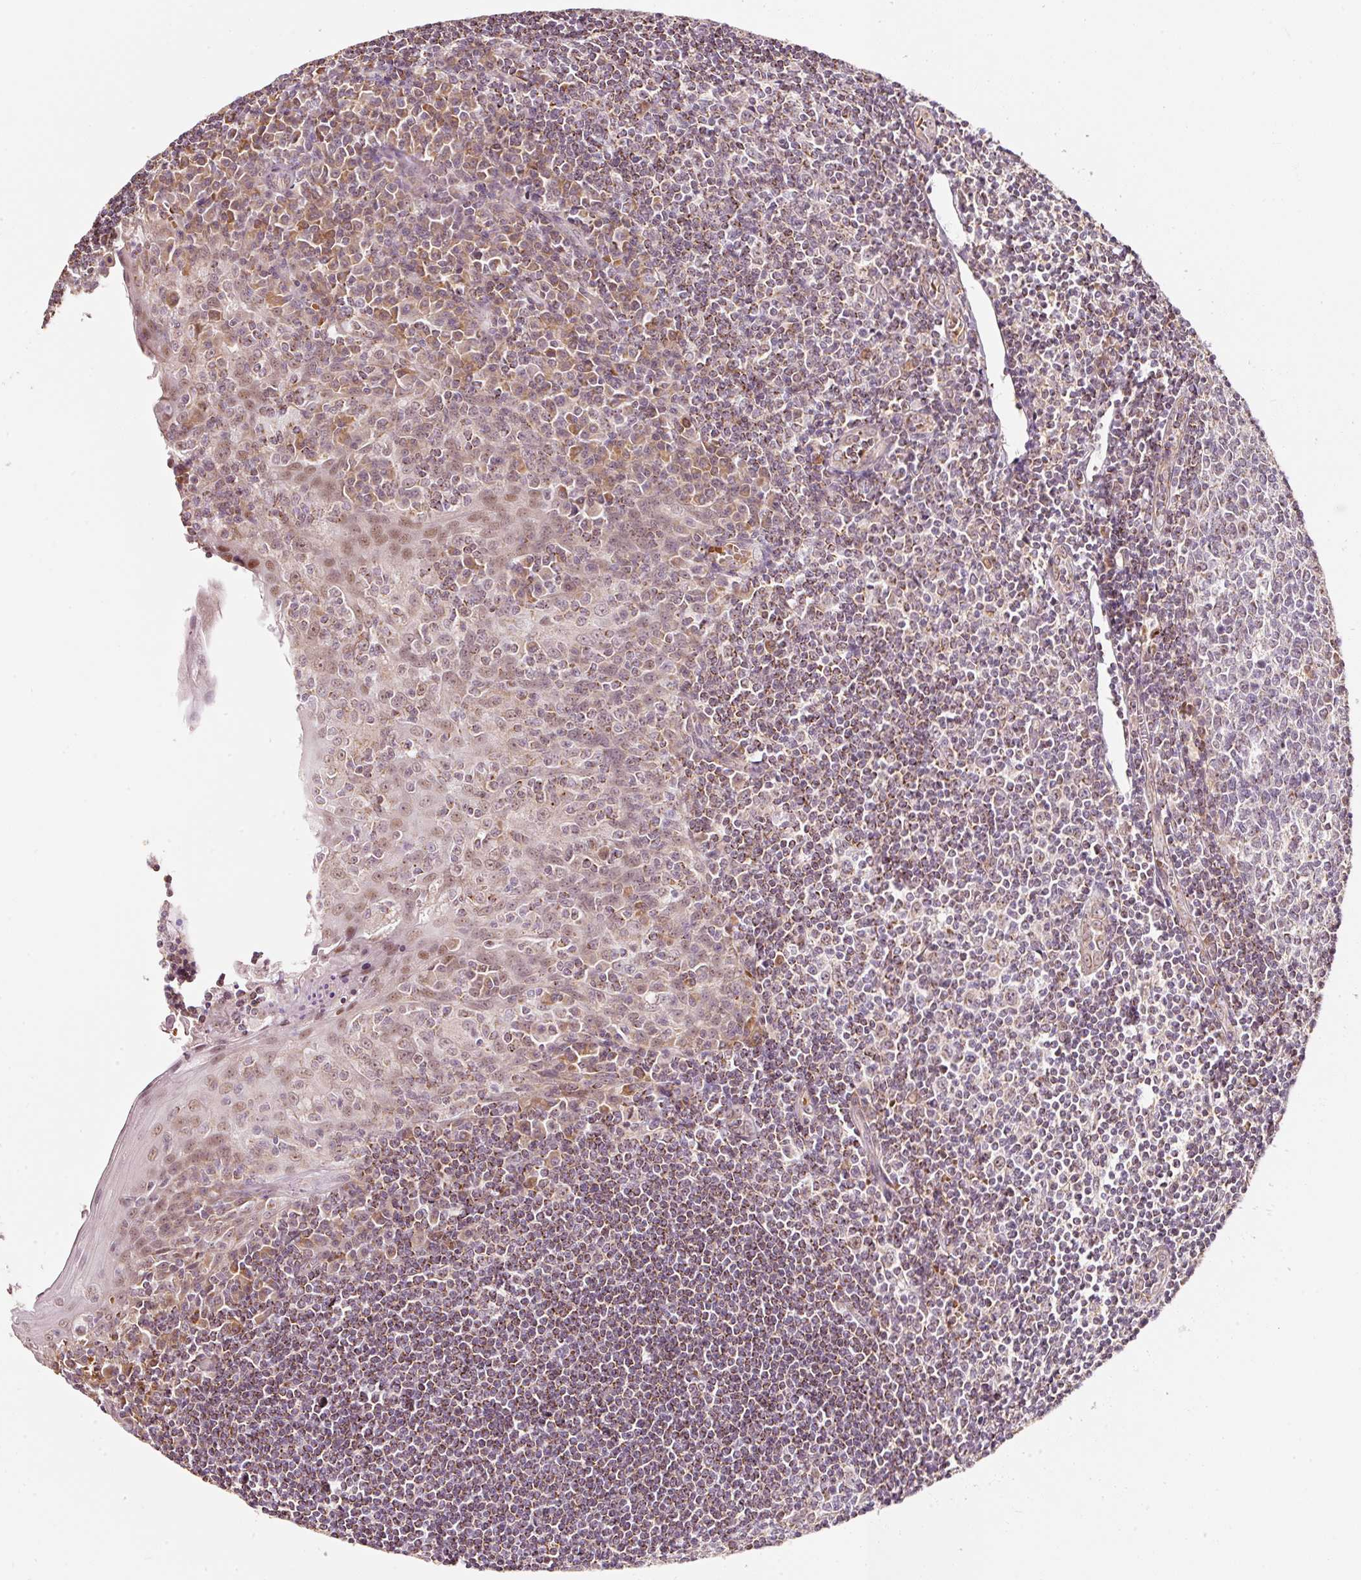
{"staining": {"intensity": "weak", "quantity": "25%-75%", "location": "cytoplasmic/membranous,nuclear"}, "tissue": "tonsil", "cell_type": "Germinal center cells", "image_type": "normal", "snomed": [{"axis": "morphology", "description": "Normal tissue, NOS"}, {"axis": "topography", "description": "Tonsil"}], "caption": "This photomicrograph exhibits immunohistochemistry (IHC) staining of benign tonsil, with low weak cytoplasmic/membranous,nuclear positivity in approximately 25%-75% of germinal center cells.", "gene": "ZNF460", "patient": {"sex": "male", "age": 27}}